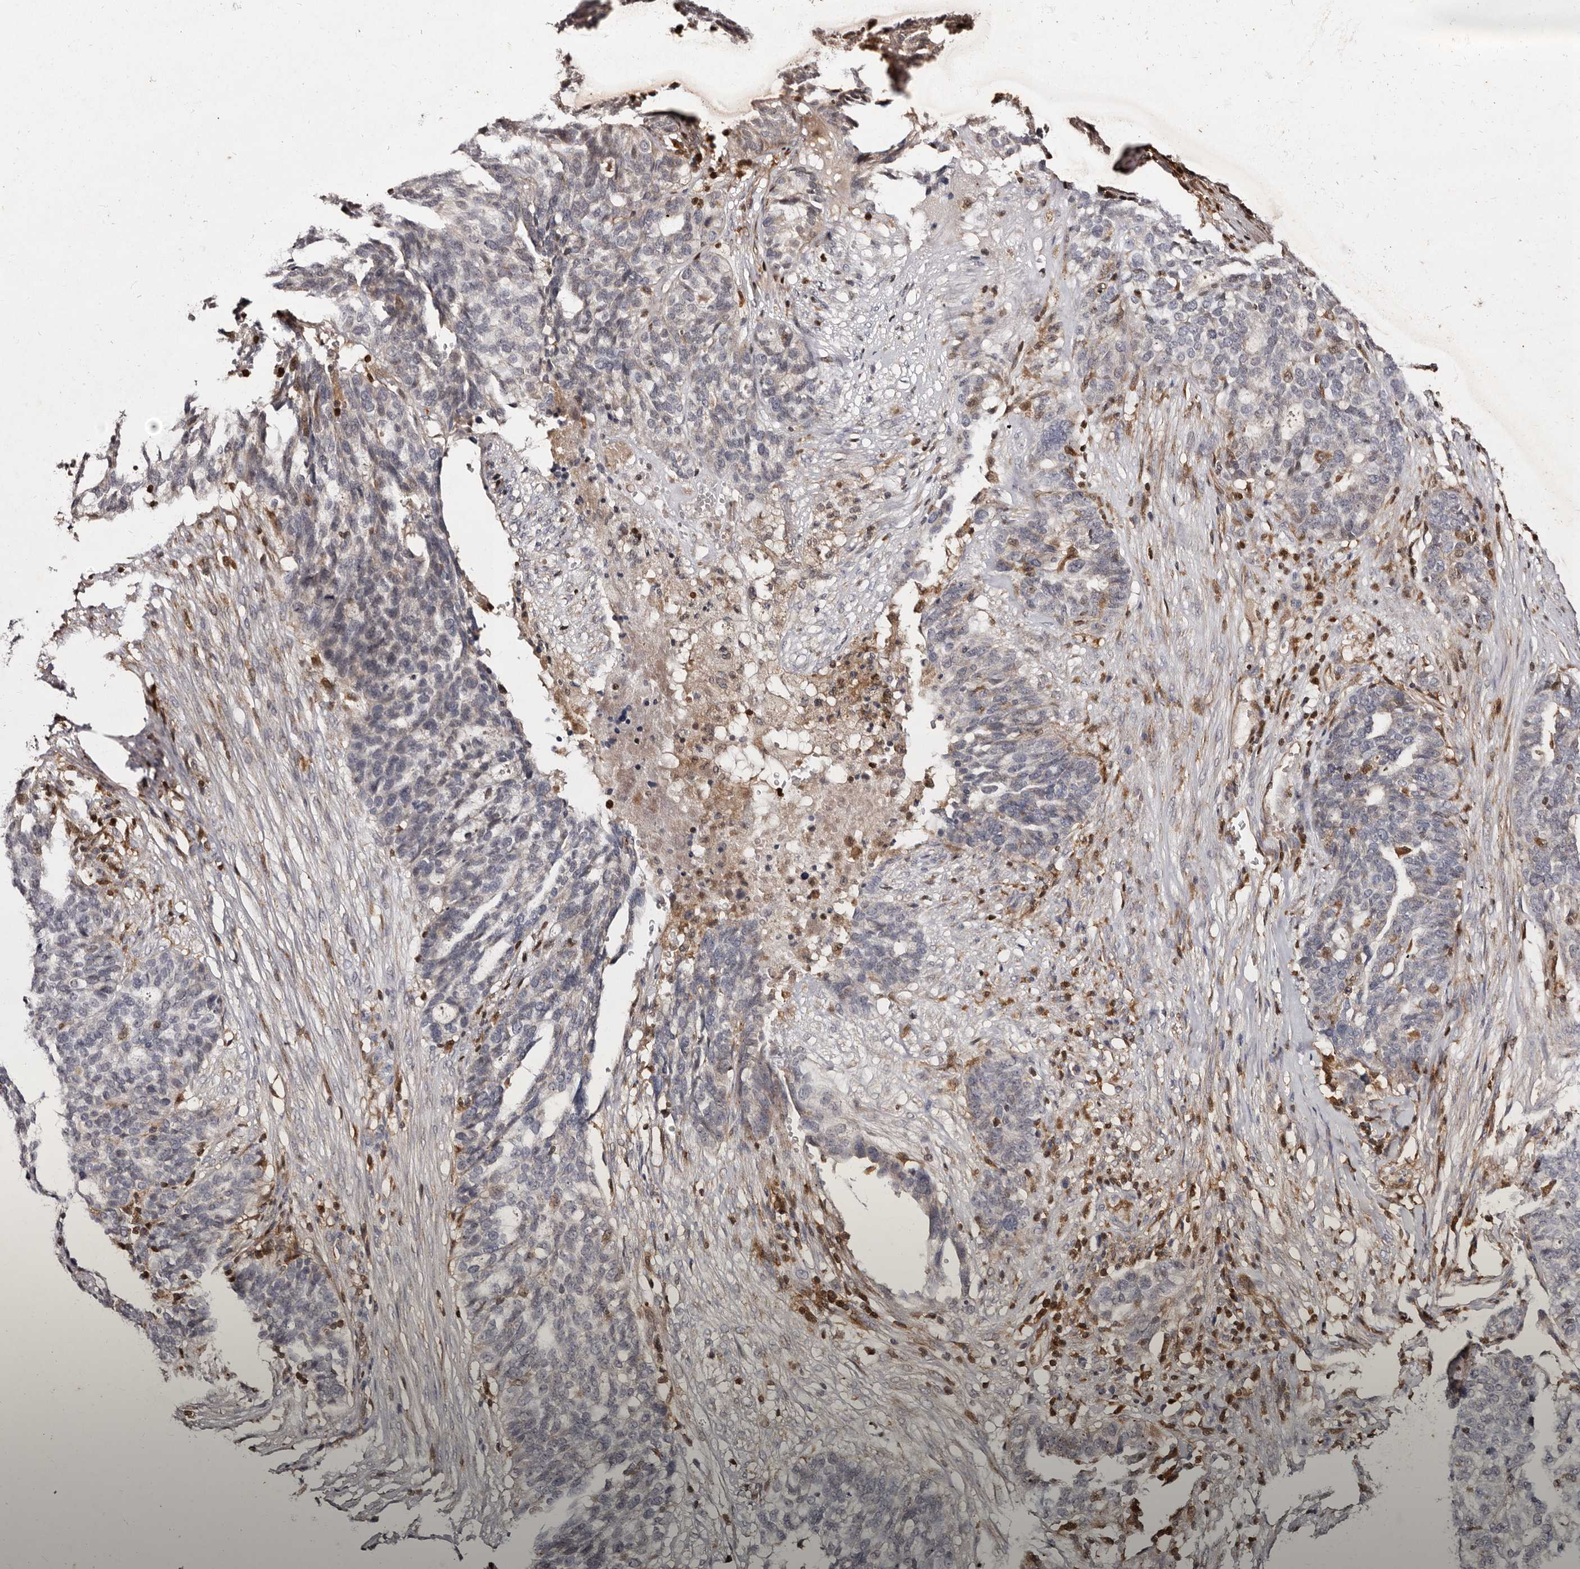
{"staining": {"intensity": "negative", "quantity": "none", "location": "none"}, "tissue": "ovarian cancer", "cell_type": "Tumor cells", "image_type": "cancer", "snomed": [{"axis": "morphology", "description": "Cystadenocarcinoma, serous, NOS"}, {"axis": "topography", "description": "Ovary"}], "caption": "Immunohistochemistry of ovarian cancer (serous cystadenocarcinoma) reveals no positivity in tumor cells.", "gene": "GIMAP4", "patient": {"sex": "female", "age": 59}}